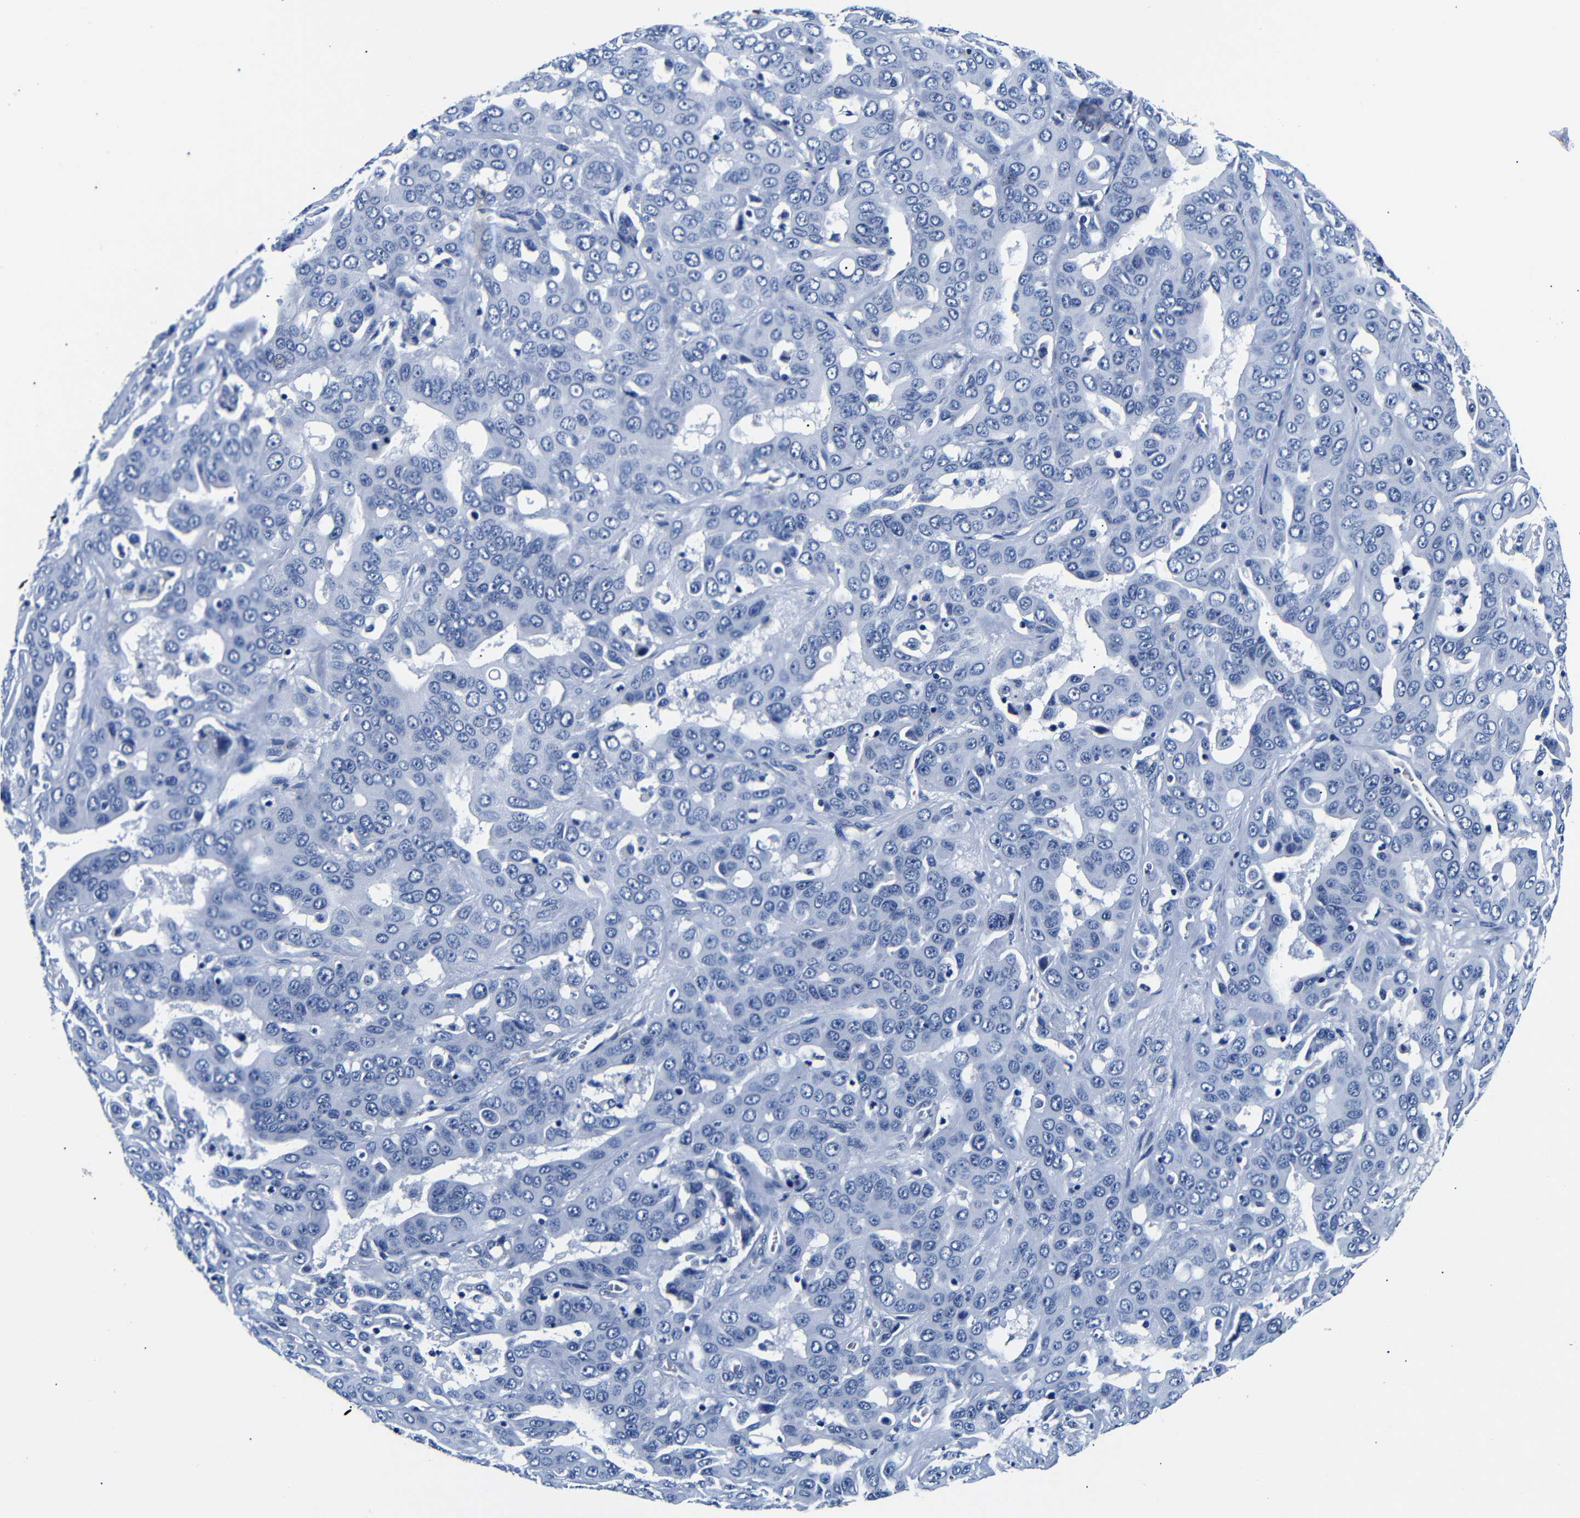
{"staining": {"intensity": "negative", "quantity": "none", "location": "none"}, "tissue": "liver cancer", "cell_type": "Tumor cells", "image_type": "cancer", "snomed": [{"axis": "morphology", "description": "Cholangiocarcinoma"}, {"axis": "topography", "description": "Liver"}], "caption": "Liver cholangiocarcinoma was stained to show a protein in brown. There is no significant expression in tumor cells.", "gene": "GAP43", "patient": {"sex": "female", "age": 52}}